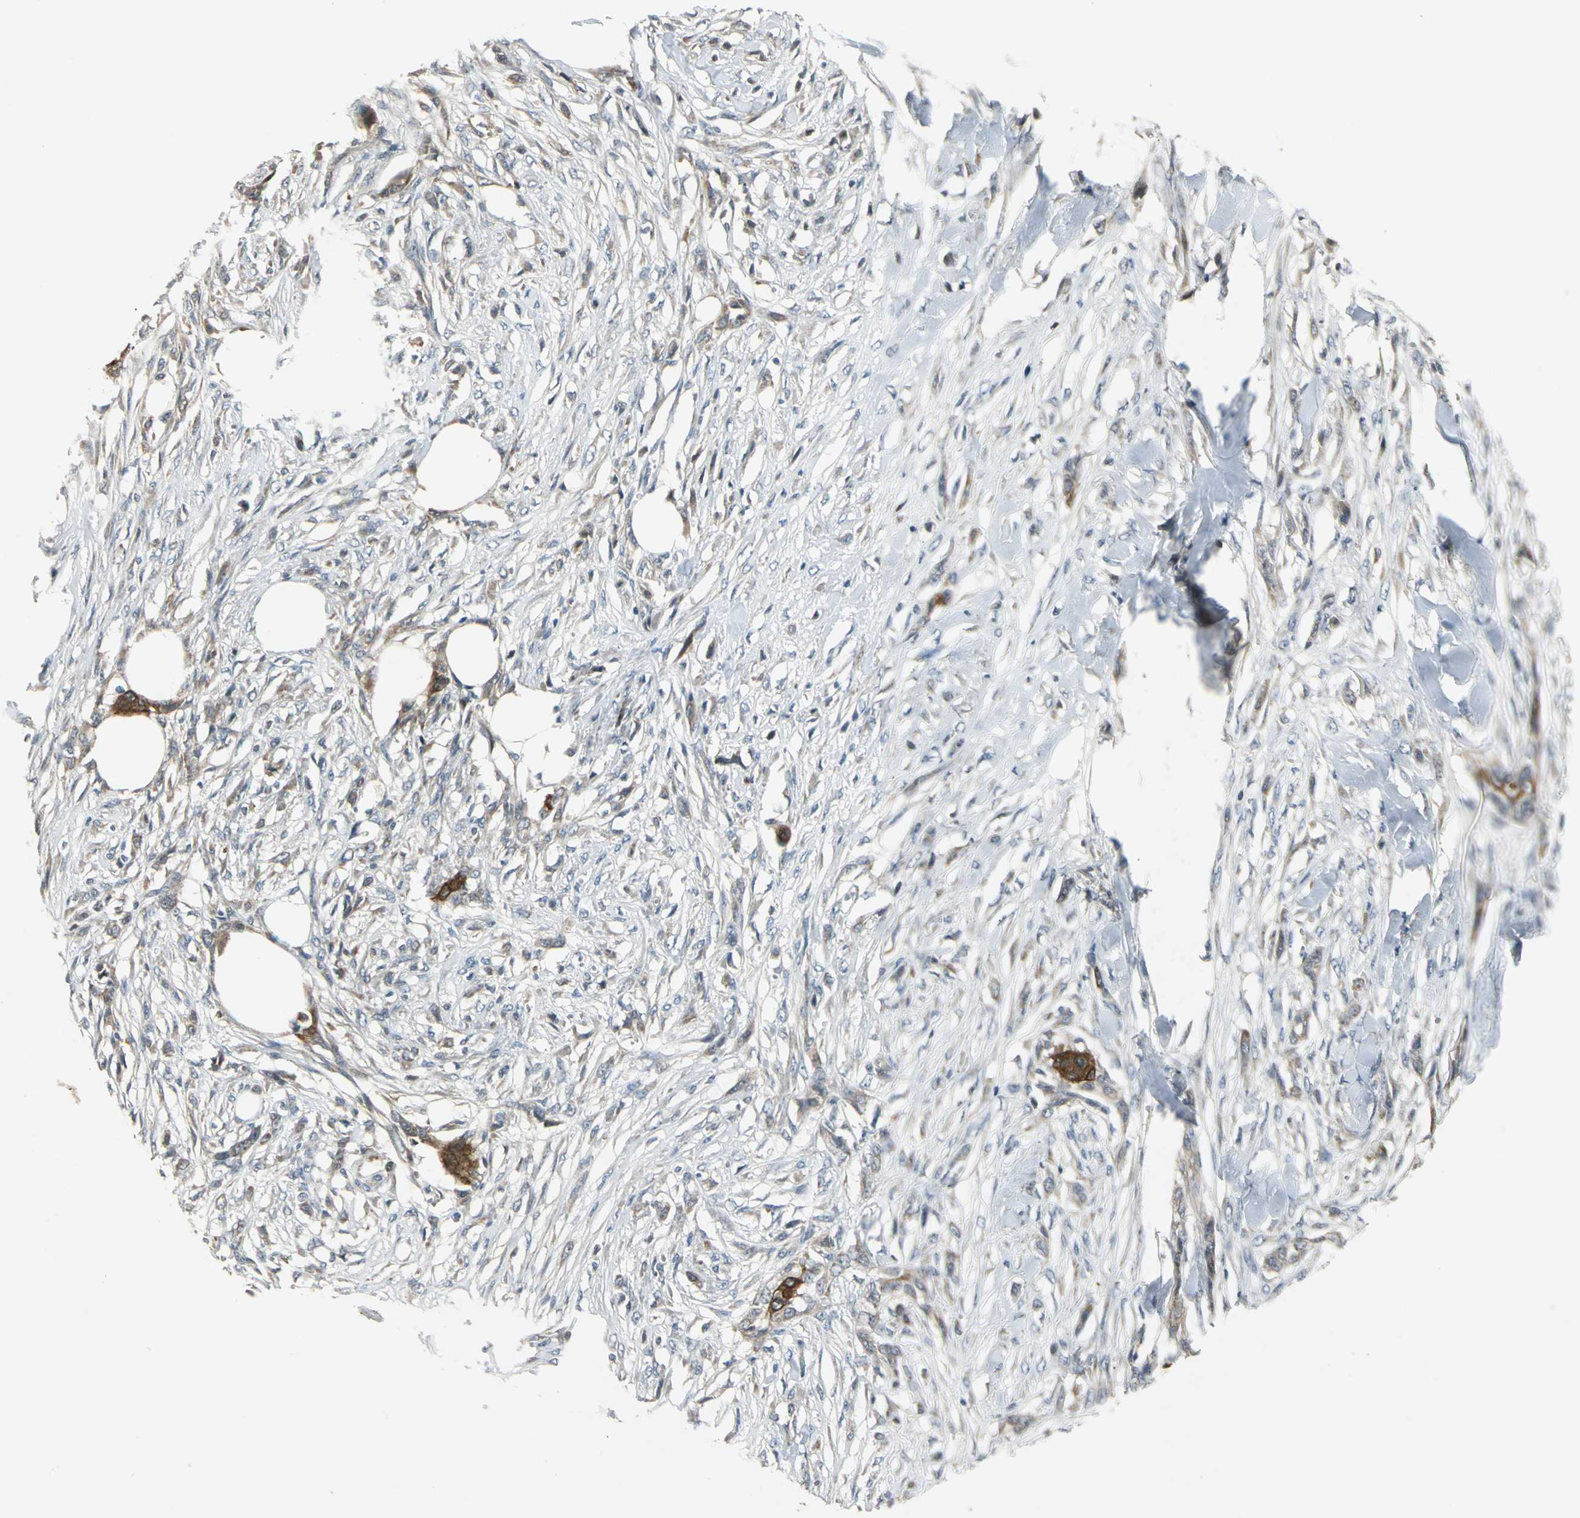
{"staining": {"intensity": "moderate", "quantity": "<25%", "location": "cytoplasmic/membranous"}, "tissue": "skin cancer", "cell_type": "Tumor cells", "image_type": "cancer", "snomed": [{"axis": "morphology", "description": "Normal tissue, NOS"}, {"axis": "morphology", "description": "Squamous cell carcinoma, NOS"}, {"axis": "topography", "description": "Skin"}], "caption": "The photomicrograph demonstrates staining of skin cancer, revealing moderate cytoplasmic/membranous protein expression (brown color) within tumor cells.", "gene": "JADE3", "patient": {"sex": "female", "age": 59}}